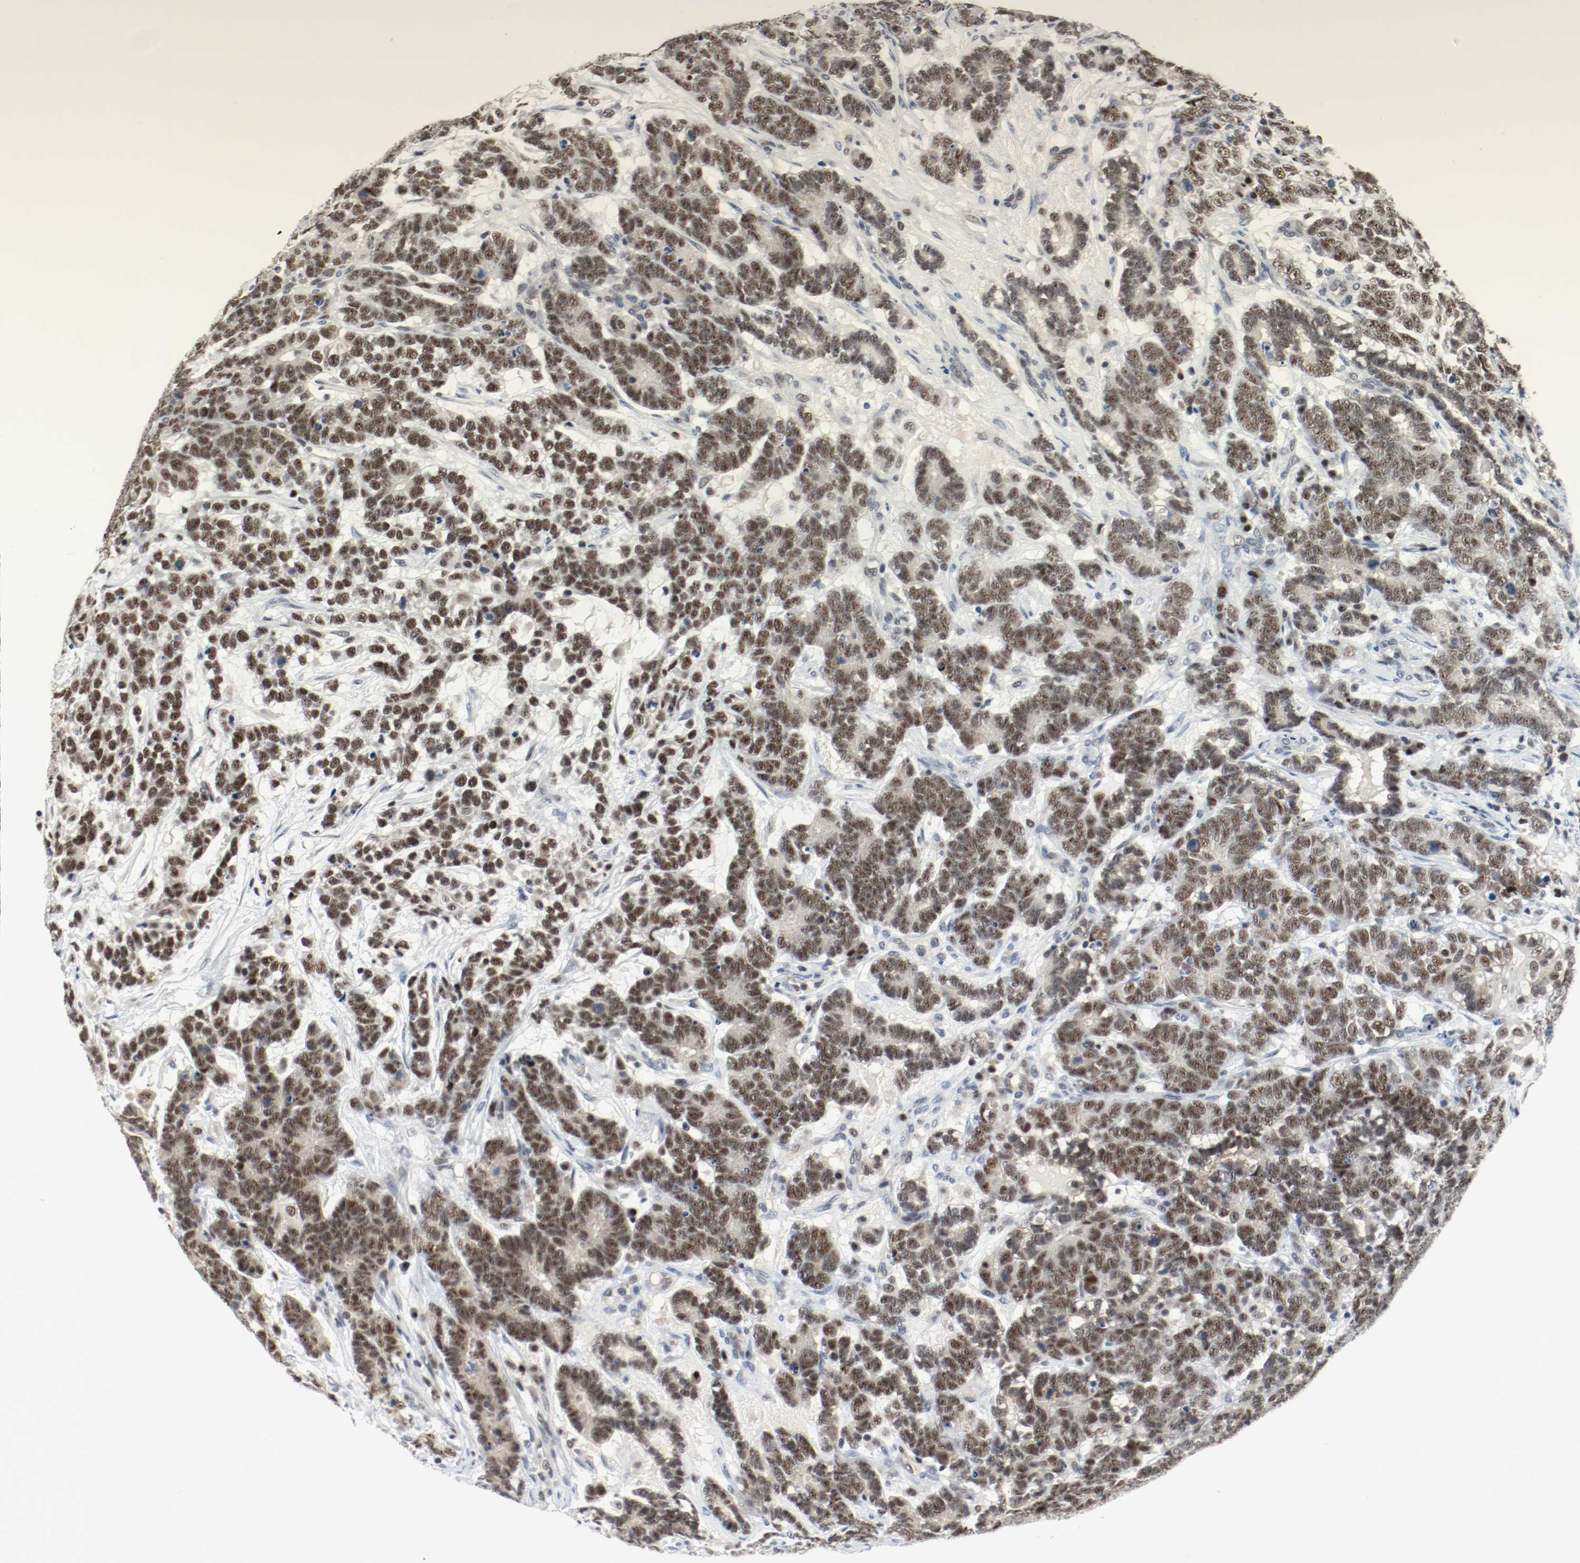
{"staining": {"intensity": "moderate", "quantity": ">75%", "location": "nuclear"}, "tissue": "testis cancer", "cell_type": "Tumor cells", "image_type": "cancer", "snomed": [{"axis": "morphology", "description": "Carcinoma, Embryonal, NOS"}, {"axis": "topography", "description": "Testis"}], "caption": "Tumor cells show moderate nuclear expression in approximately >75% of cells in testis embryonal carcinoma. (Stains: DAB (3,3'-diaminobenzidine) in brown, nuclei in blue, Microscopy: brightfield microscopy at high magnification).", "gene": "ASH1L", "patient": {"sex": "male", "age": 26}}